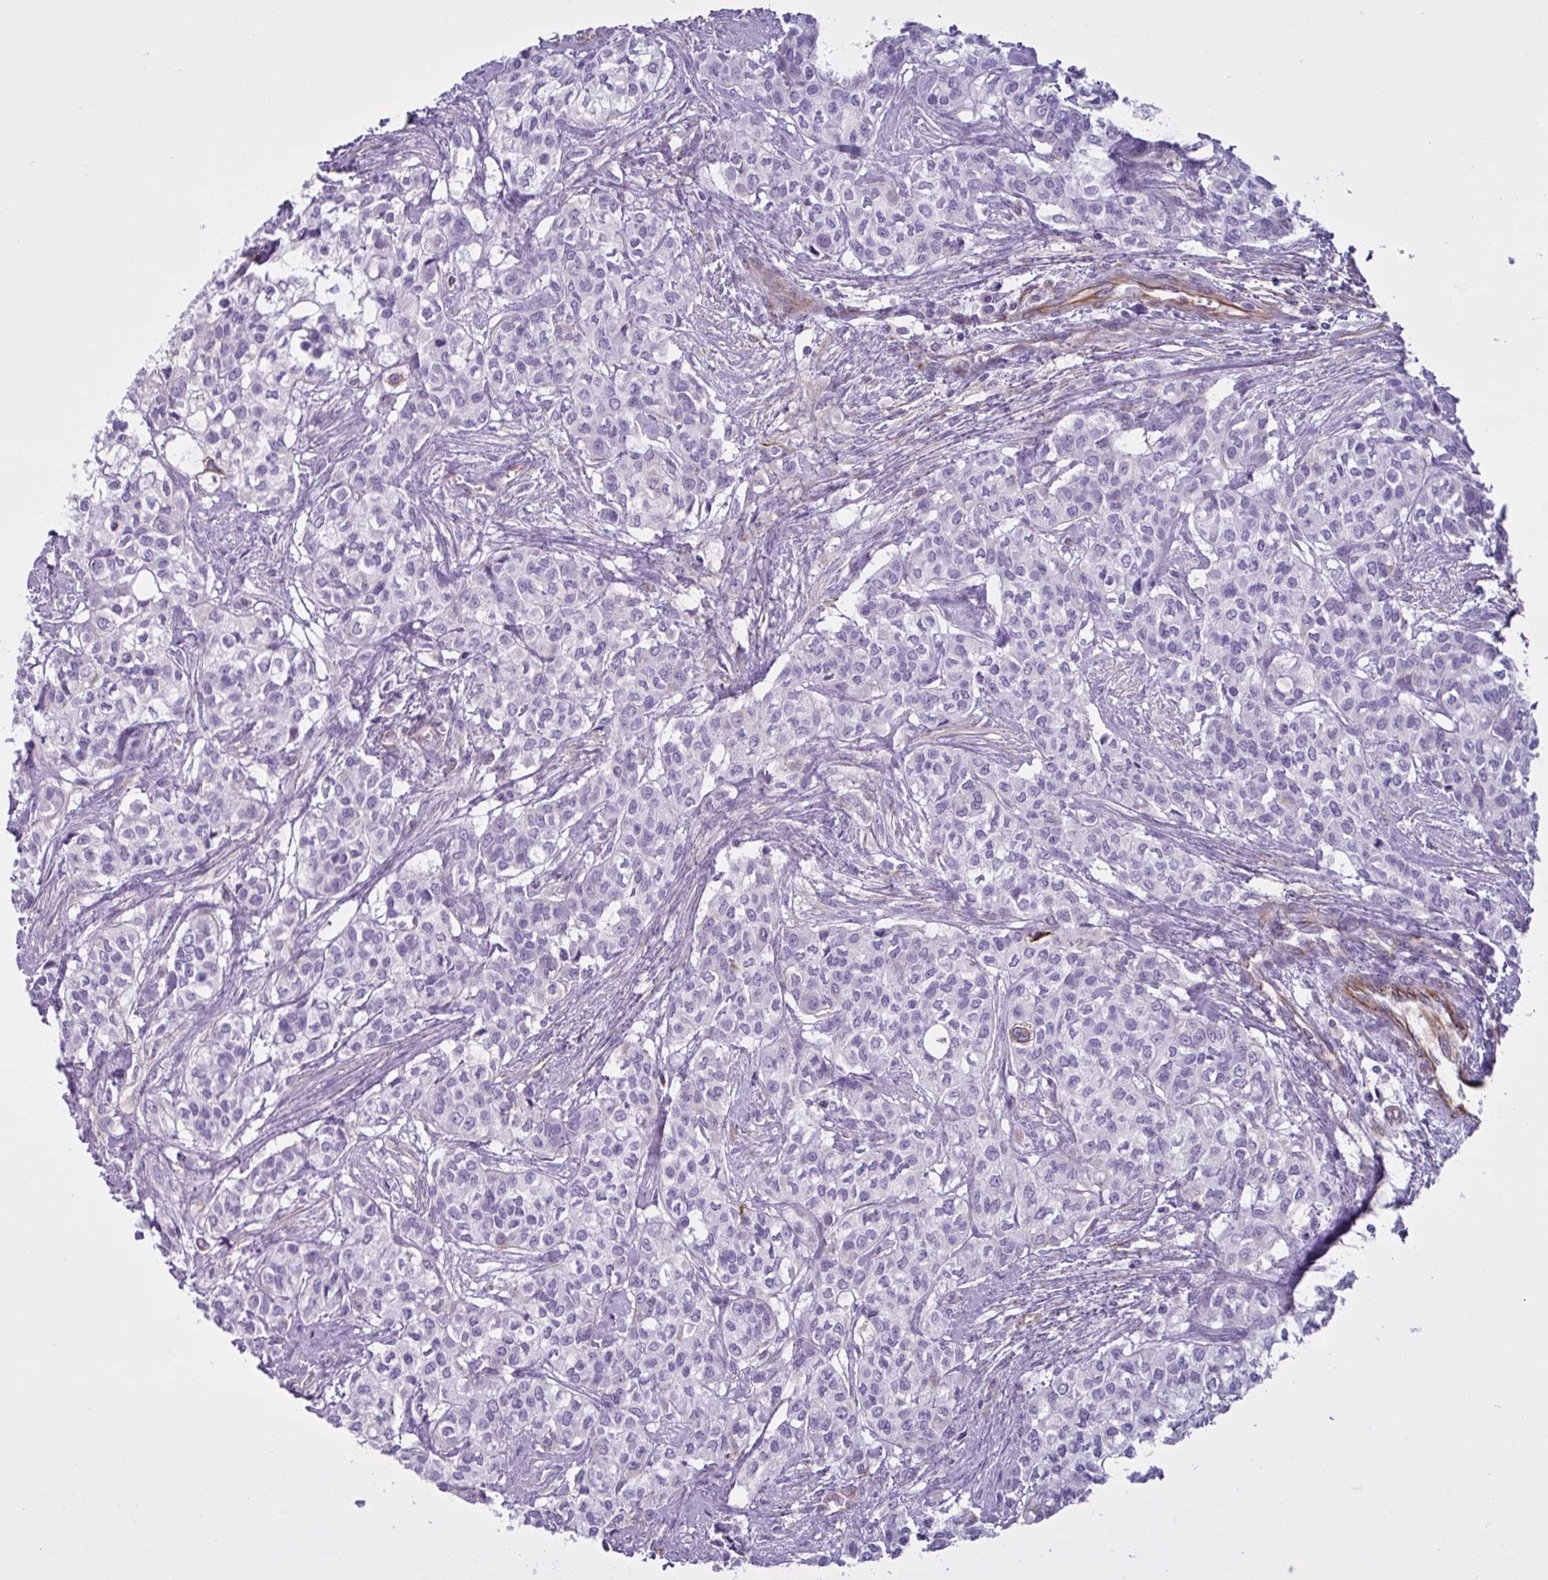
{"staining": {"intensity": "negative", "quantity": "none", "location": "none"}, "tissue": "head and neck cancer", "cell_type": "Tumor cells", "image_type": "cancer", "snomed": [{"axis": "morphology", "description": "Adenocarcinoma, NOS"}, {"axis": "topography", "description": "Head-Neck"}], "caption": "The IHC photomicrograph has no significant positivity in tumor cells of head and neck adenocarcinoma tissue. (Stains: DAB immunohistochemistry (IHC) with hematoxylin counter stain, Microscopy: brightfield microscopy at high magnification).", "gene": "TMEM86B", "patient": {"sex": "male", "age": 81}}